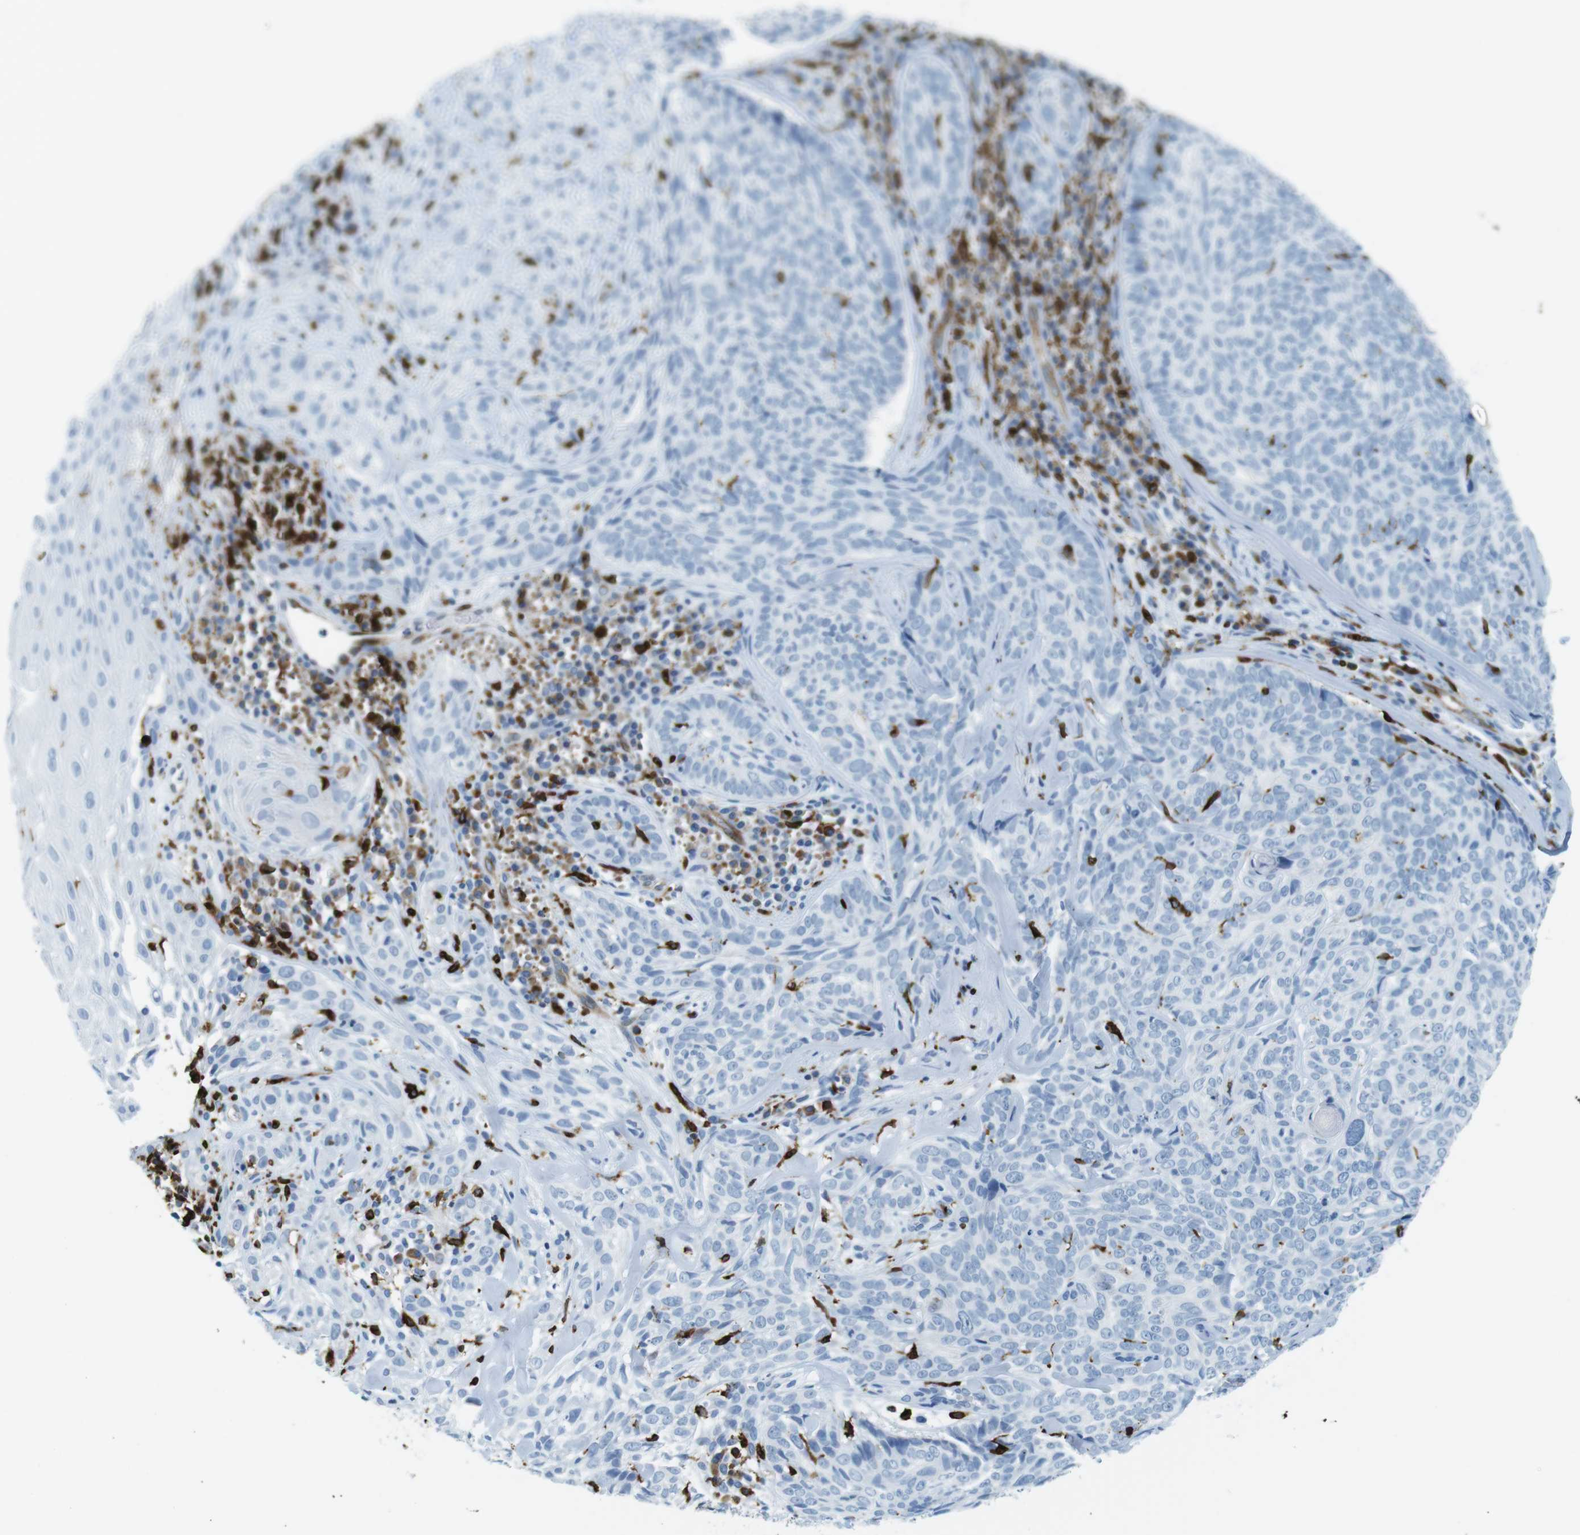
{"staining": {"intensity": "negative", "quantity": "none", "location": "none"}, "tissue": "skin cancer", "cell_type": "Tumor cells", "image_type": "cancer", "snomed": [{"axis": "morphology", "description": "Basal cell carcinoma"}, {"axis": "topography", "description": "Skin"}], "caption": "This histopathology image is of skin basal cell carcinoma stained with immunohistochemistry (IHC) to label a protein in brown with the nuclei are counter-stained blue. There is no staining in tumor cells.", "gene": "CIITA", "patient": {"sex": "male", "age": 72}}